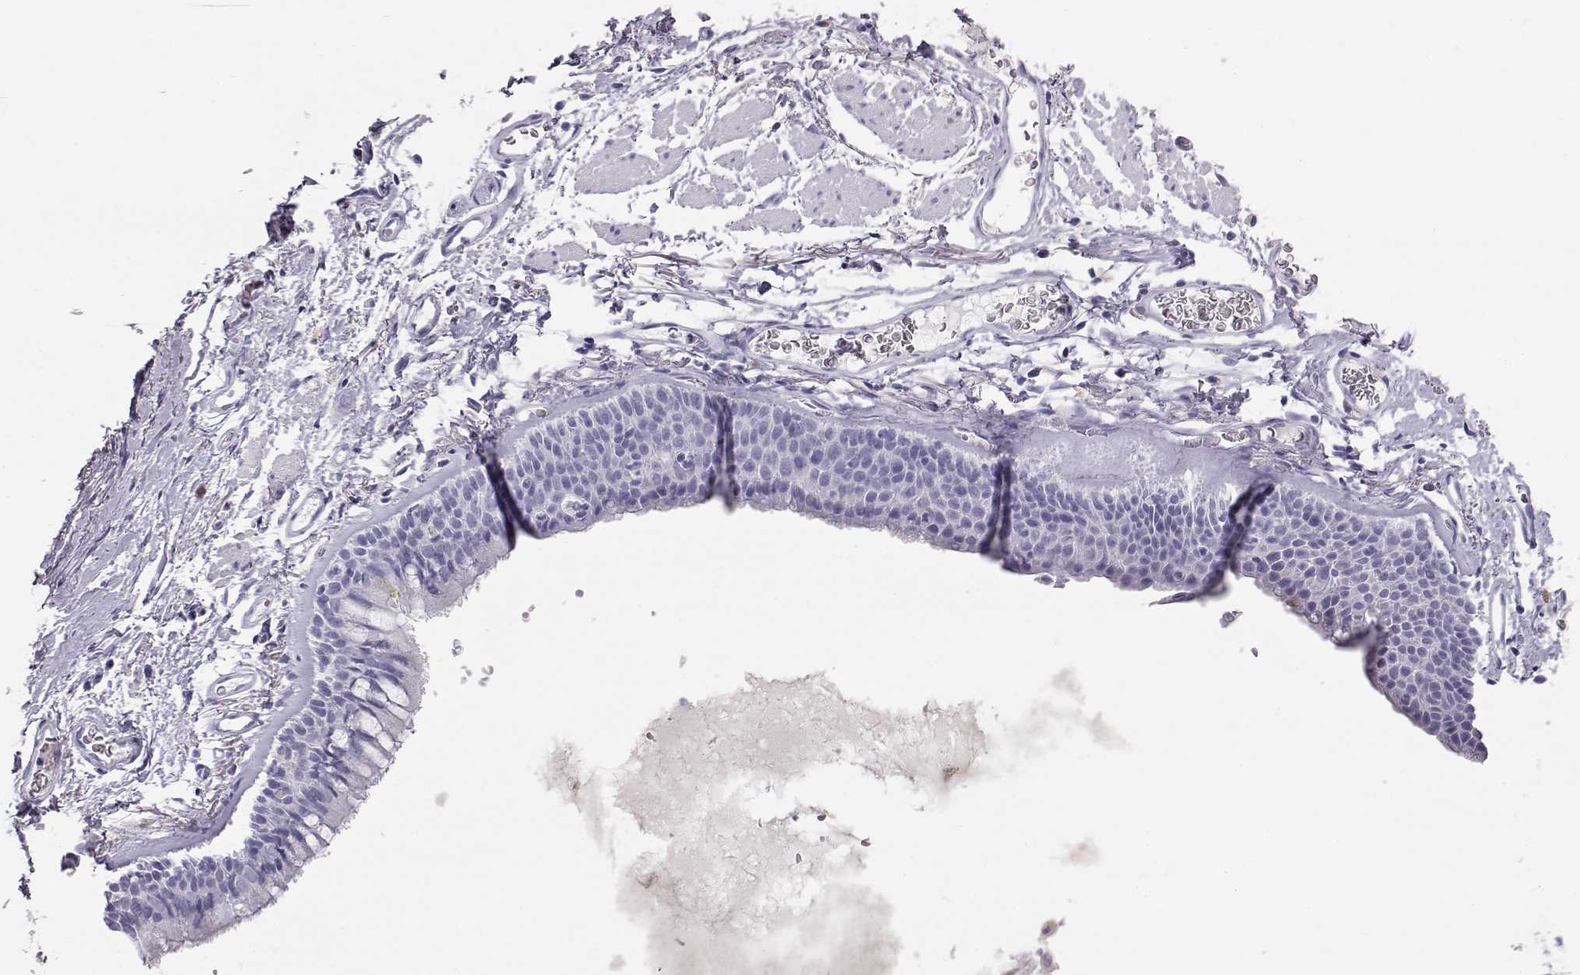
{"staining": {"intensity": "negative", "quantity": "none", "location": "none"}, "tissue": "soft tissue", "cell_type": "Fibroblasts", "image_type": "normal", "snomed": [{"axis": "morphology", "description": "Normal tissue, NOS"}, {"axis": "topography", "description": "Cartilage tissue"}, {"axis": "topography", "description": "Bronchus"}], "caption": "Immunohistochemistry (IHC) micrograph of normal human soft tissue stained for a protein (brown), which exhibits no positivity in fibroblasts.", "gene": "ITLN1", "patient": {"sex": "female", "age": 79}}